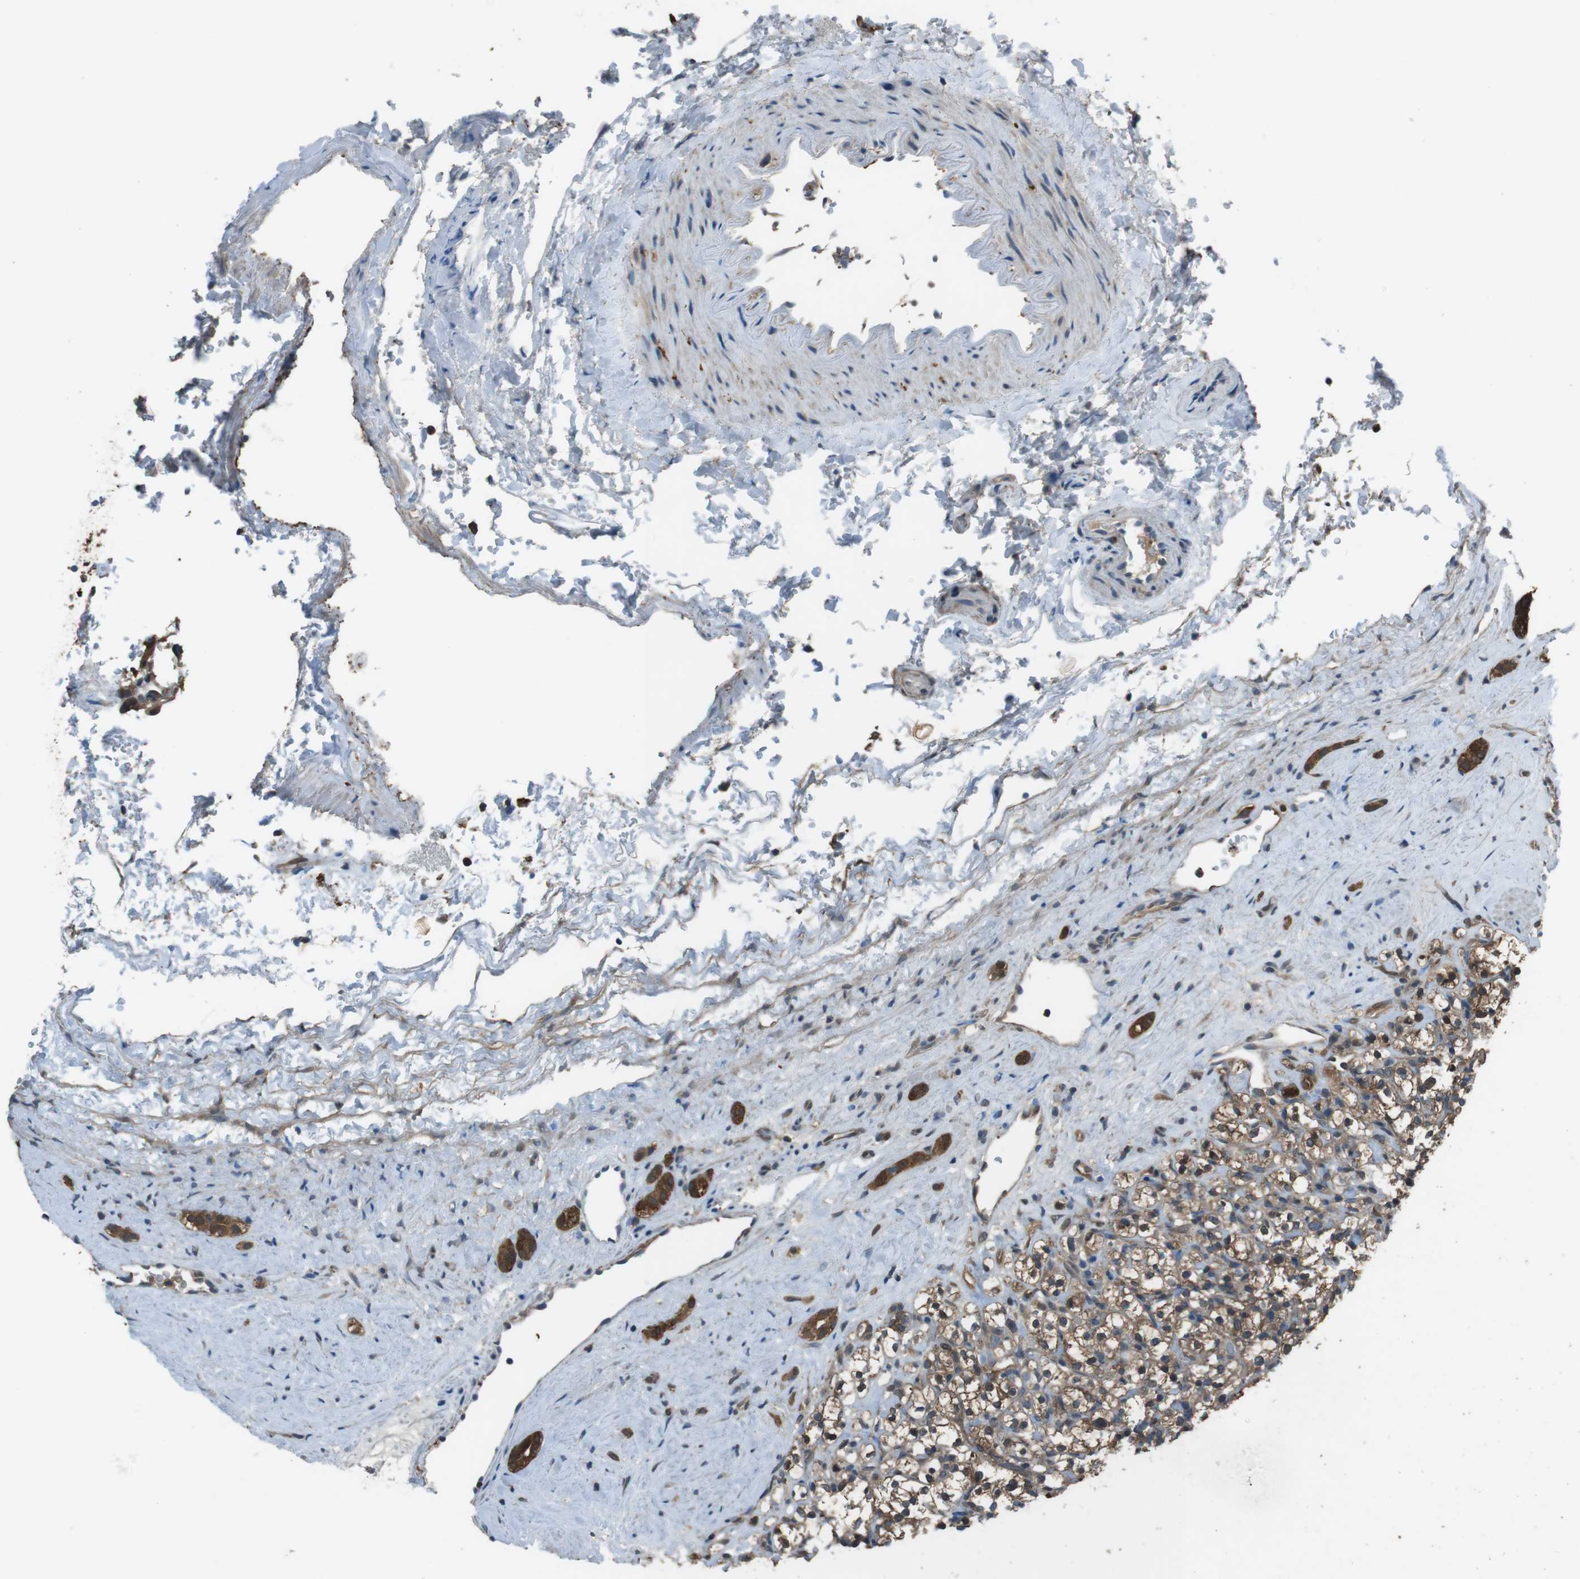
{"staining": {"intensity": "moderate", "quantity": ">75%", "location": "cytoplasmic/membranous"}, "tissue": "renal cancer", "cell_type": "Tumor cells", "image_type": "cancer", "snomed": [{"axis": "morphology", "description": "Normal tissue, NOS"}, {"axis": "morphology", "description": "Adenocarcinoma, NOS"}, {"axis": "topography", "description": "Kidney"}], "caption": "An immunohistochemistry (IHC) image of neoplastic tissue is shown. Protein staining in brown shows moderate cytoplasmic/membranous positivity in renal cancer within tumor cells.", "gene": "TWSG1", "patient": {"sex": "female", "age": 72}}